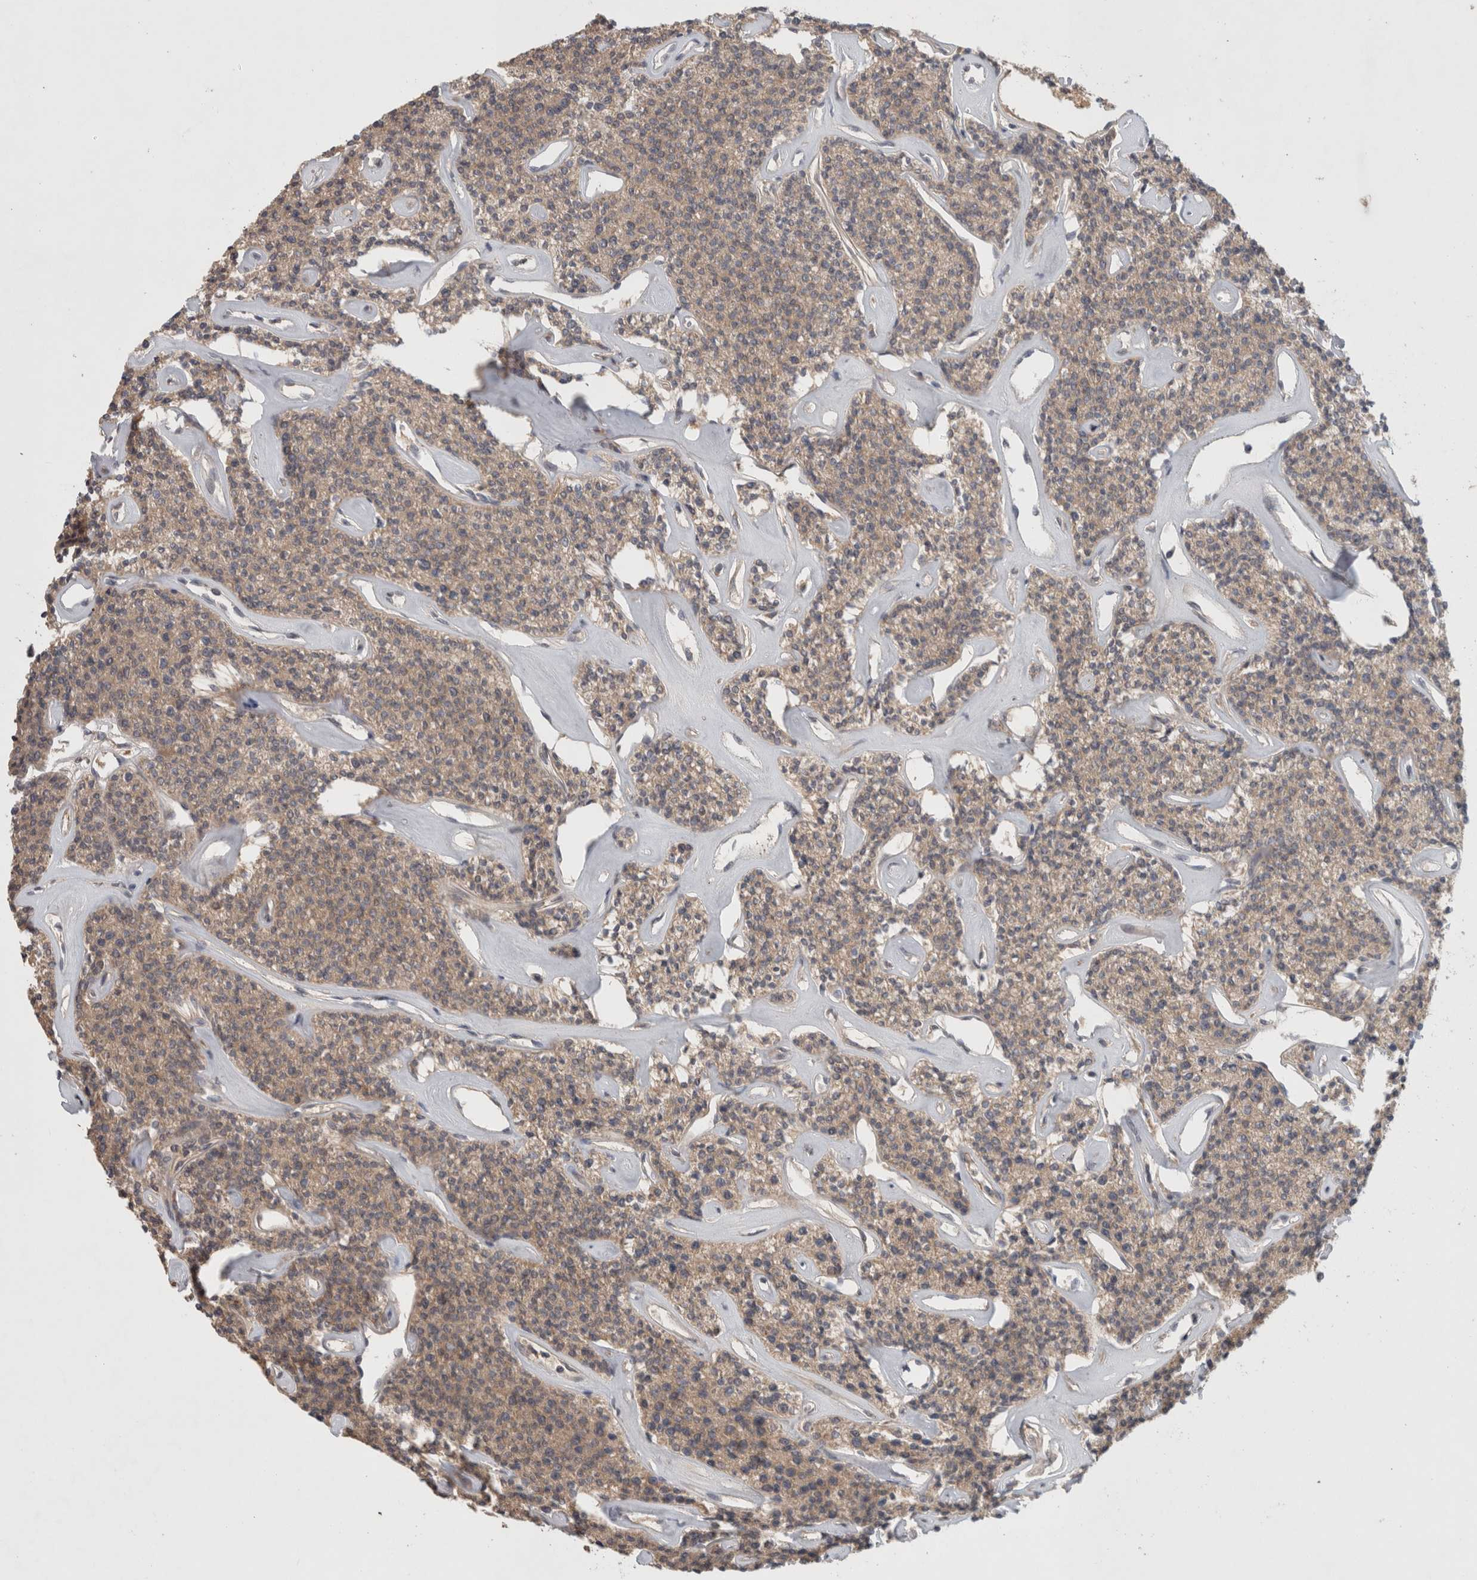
{"staining": {"intensity": "weak", "quantity": ">75%", "location": "cytoplasmic/membranous"}, "tissue": "parathyroid gland", "cell_type": "Glandular cells", "image_type": "normal", "snomed": [{"axis": "morphology", "description": "Normal tissue, NOS"}, {"axis": "topography", "description": "Parathyroid gland"}], "caption": "Immunohistochemistry of benign human parathyroid gland shows low levels of weak cytoplasmic/membranous positivity in about >75% of glandular cells. Ihc stains the protein in brown and the nuclei are stained blue.", "gene": "GFRA2", "patient": {"sex": "male", "age": 46}}